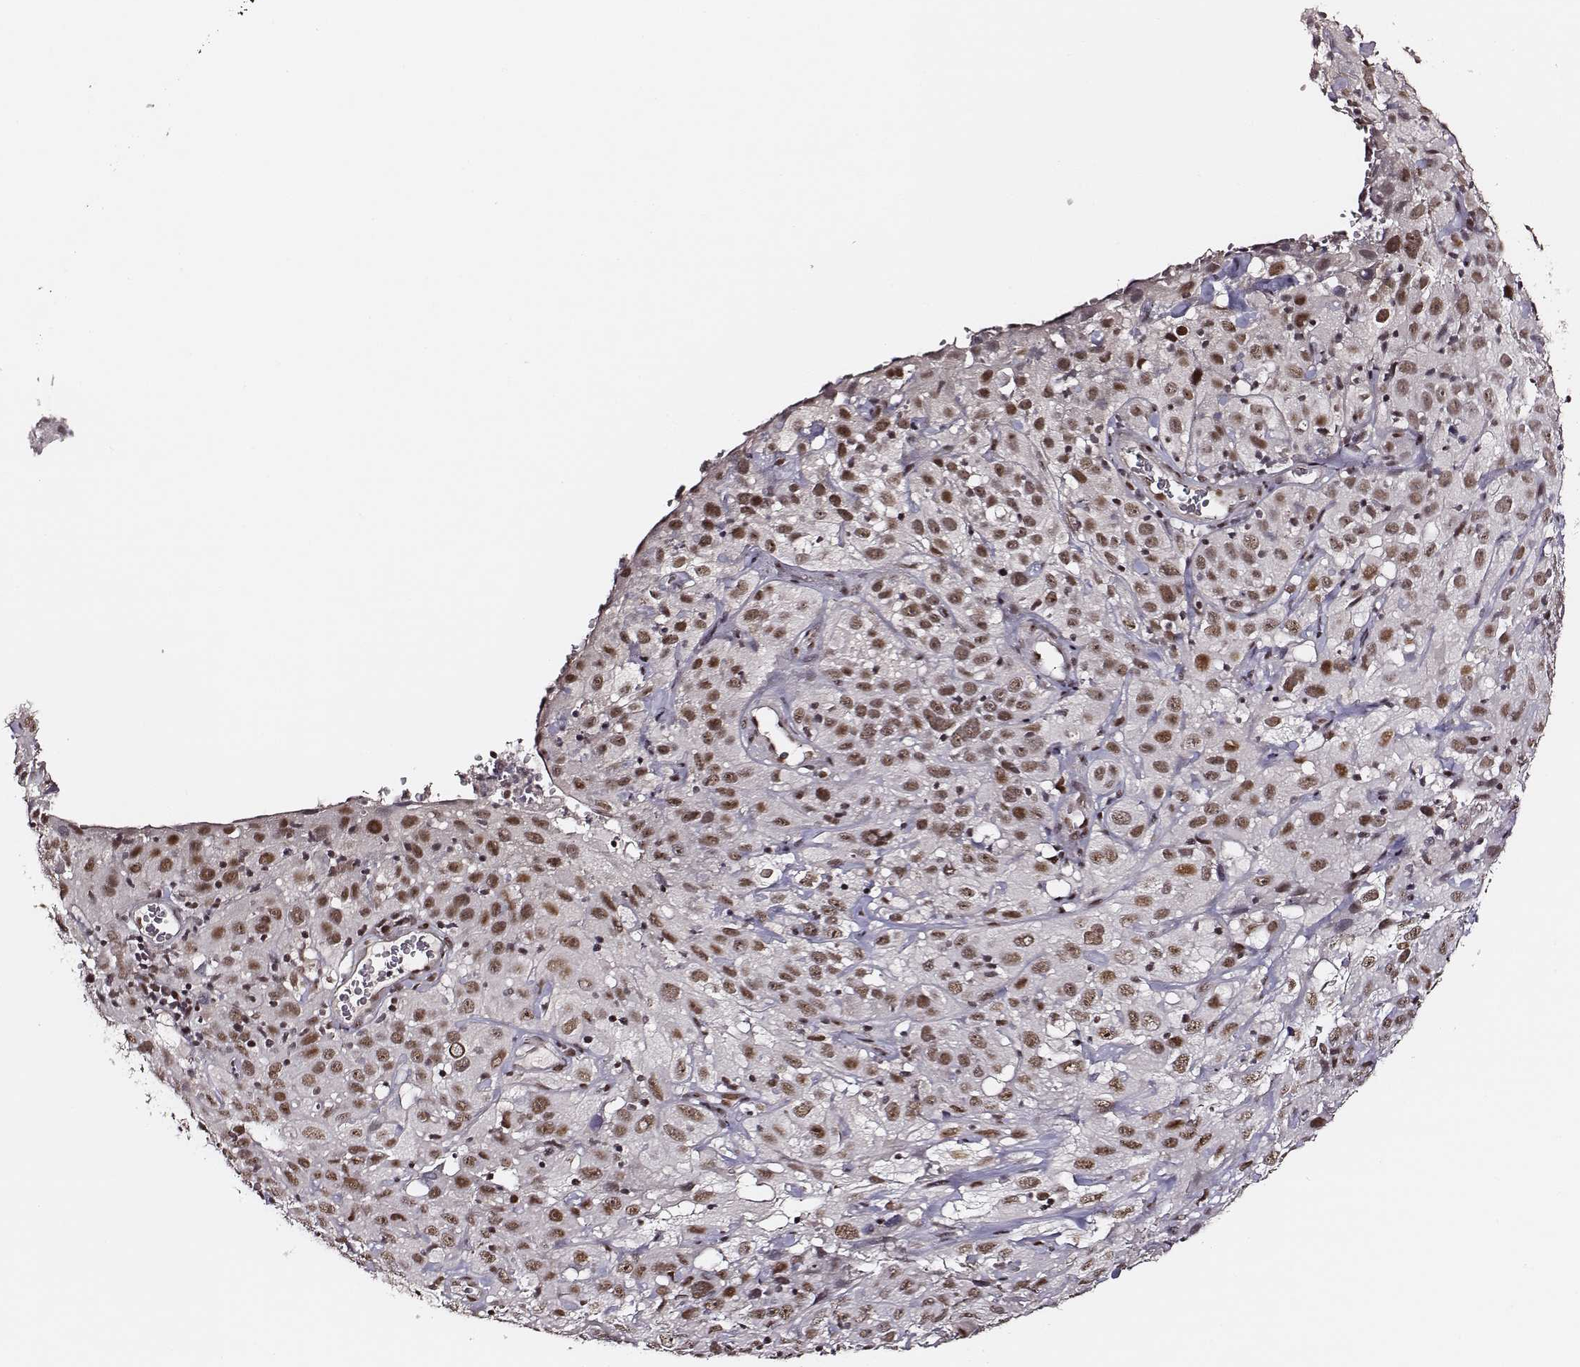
{"staining": {"intensity": "moderate", "quantity": ">75%", "location": "nuclear"}, "tissue": "cervical cancer", "cell_type": "Tumor cells", "image_type": "cancer", "snomed": [{"axis": "morphology", "description": "Squamous cell carcinoma, NOS"}, {"axis": "topography", "description": "Cervix"}], "caption": "Human squamous cell carcinoma (cervical) stained with a protein marker demonstrates moderate staining in tumor cells.", "gene": "PPARA", "patient": {"sex": "female", "age": 32}}